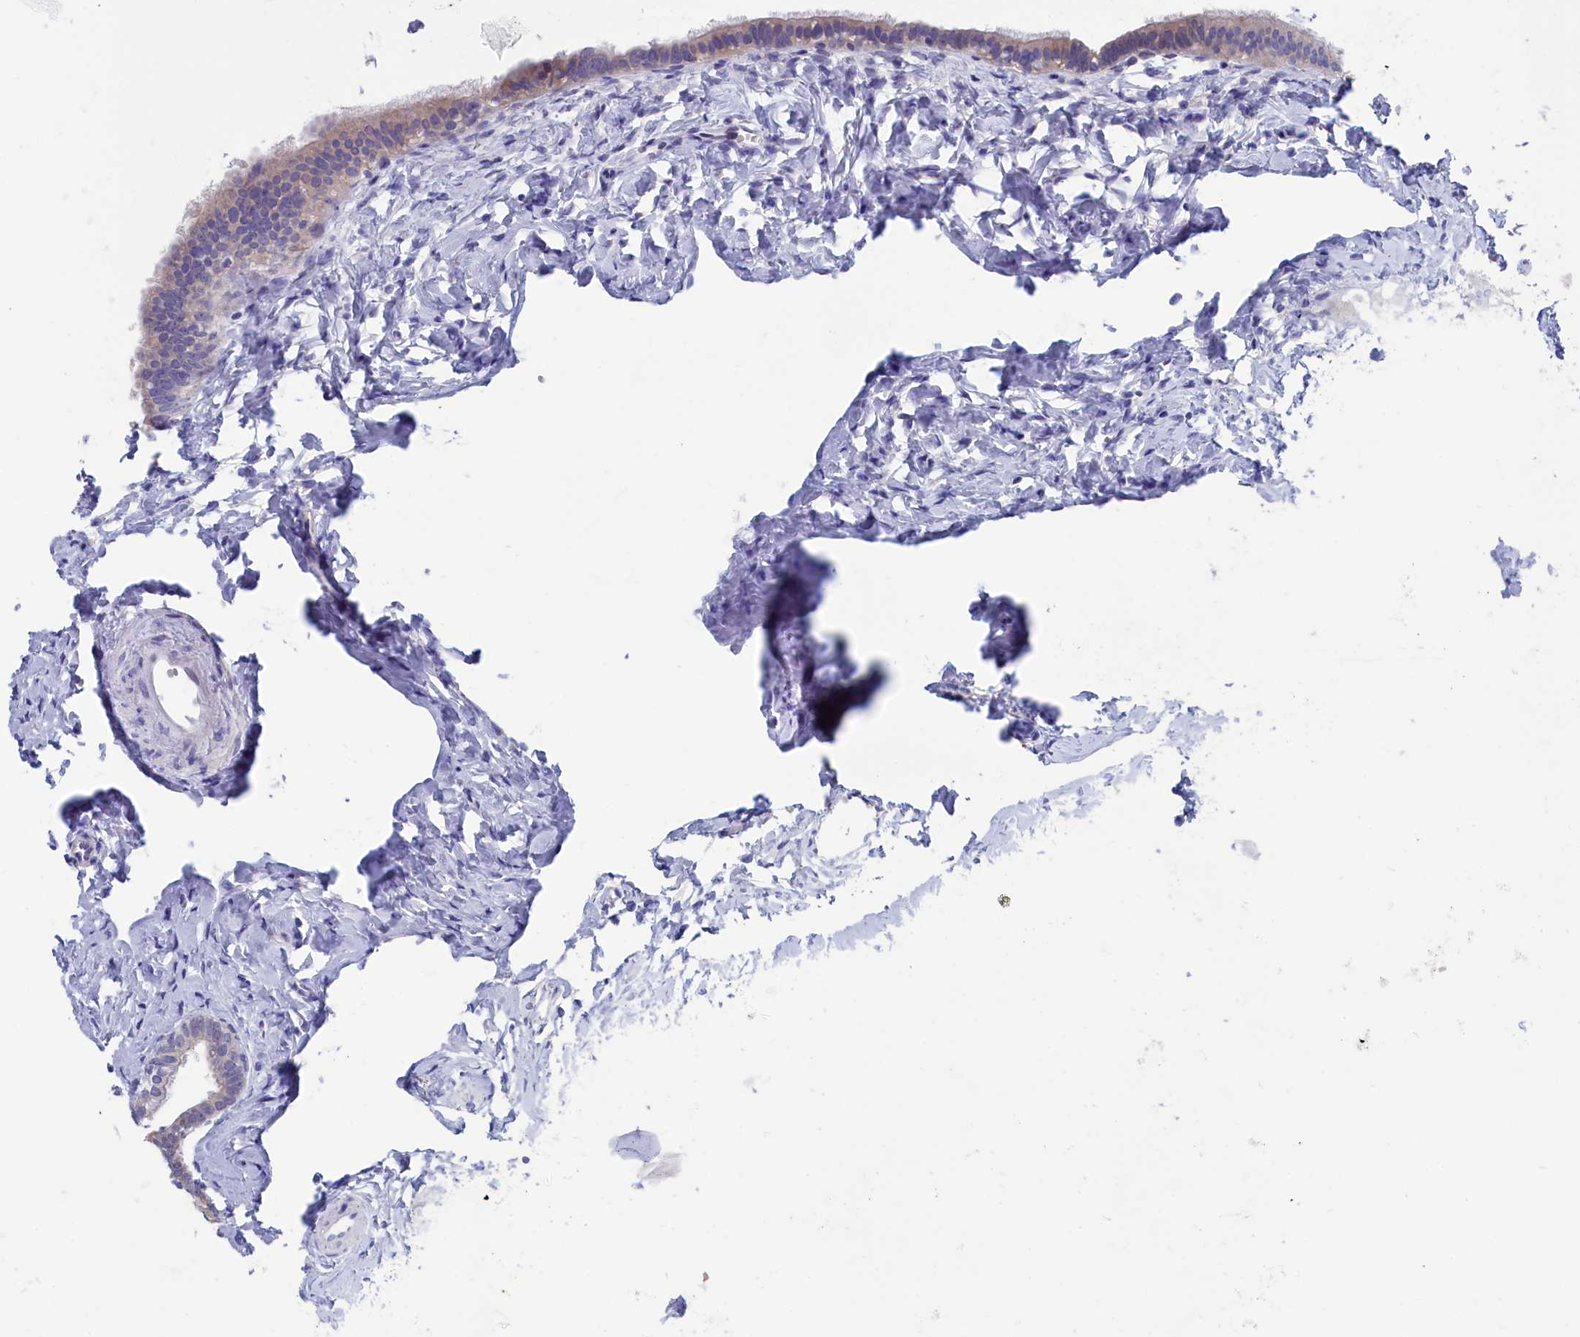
{"staining": {"intensity": "negative", "quantity": "none", "location": "none"}, "tissue": "fallopian tube", "cell_type": "Glandular cells", "image_type": "normal", "snomed": [{"axis": "morphology", "description": "Normal tissue, NOS"}, {"axis": "topography", "description": "Fallopian tube"}], "caption": "This is a photomicrograph of immunohistochemistry (IHC) staining of normal fallopian tube, which shows no expression in glandular cells.", "gene": "VPS35L", "patient": {"sex": "female", "age": 66}}